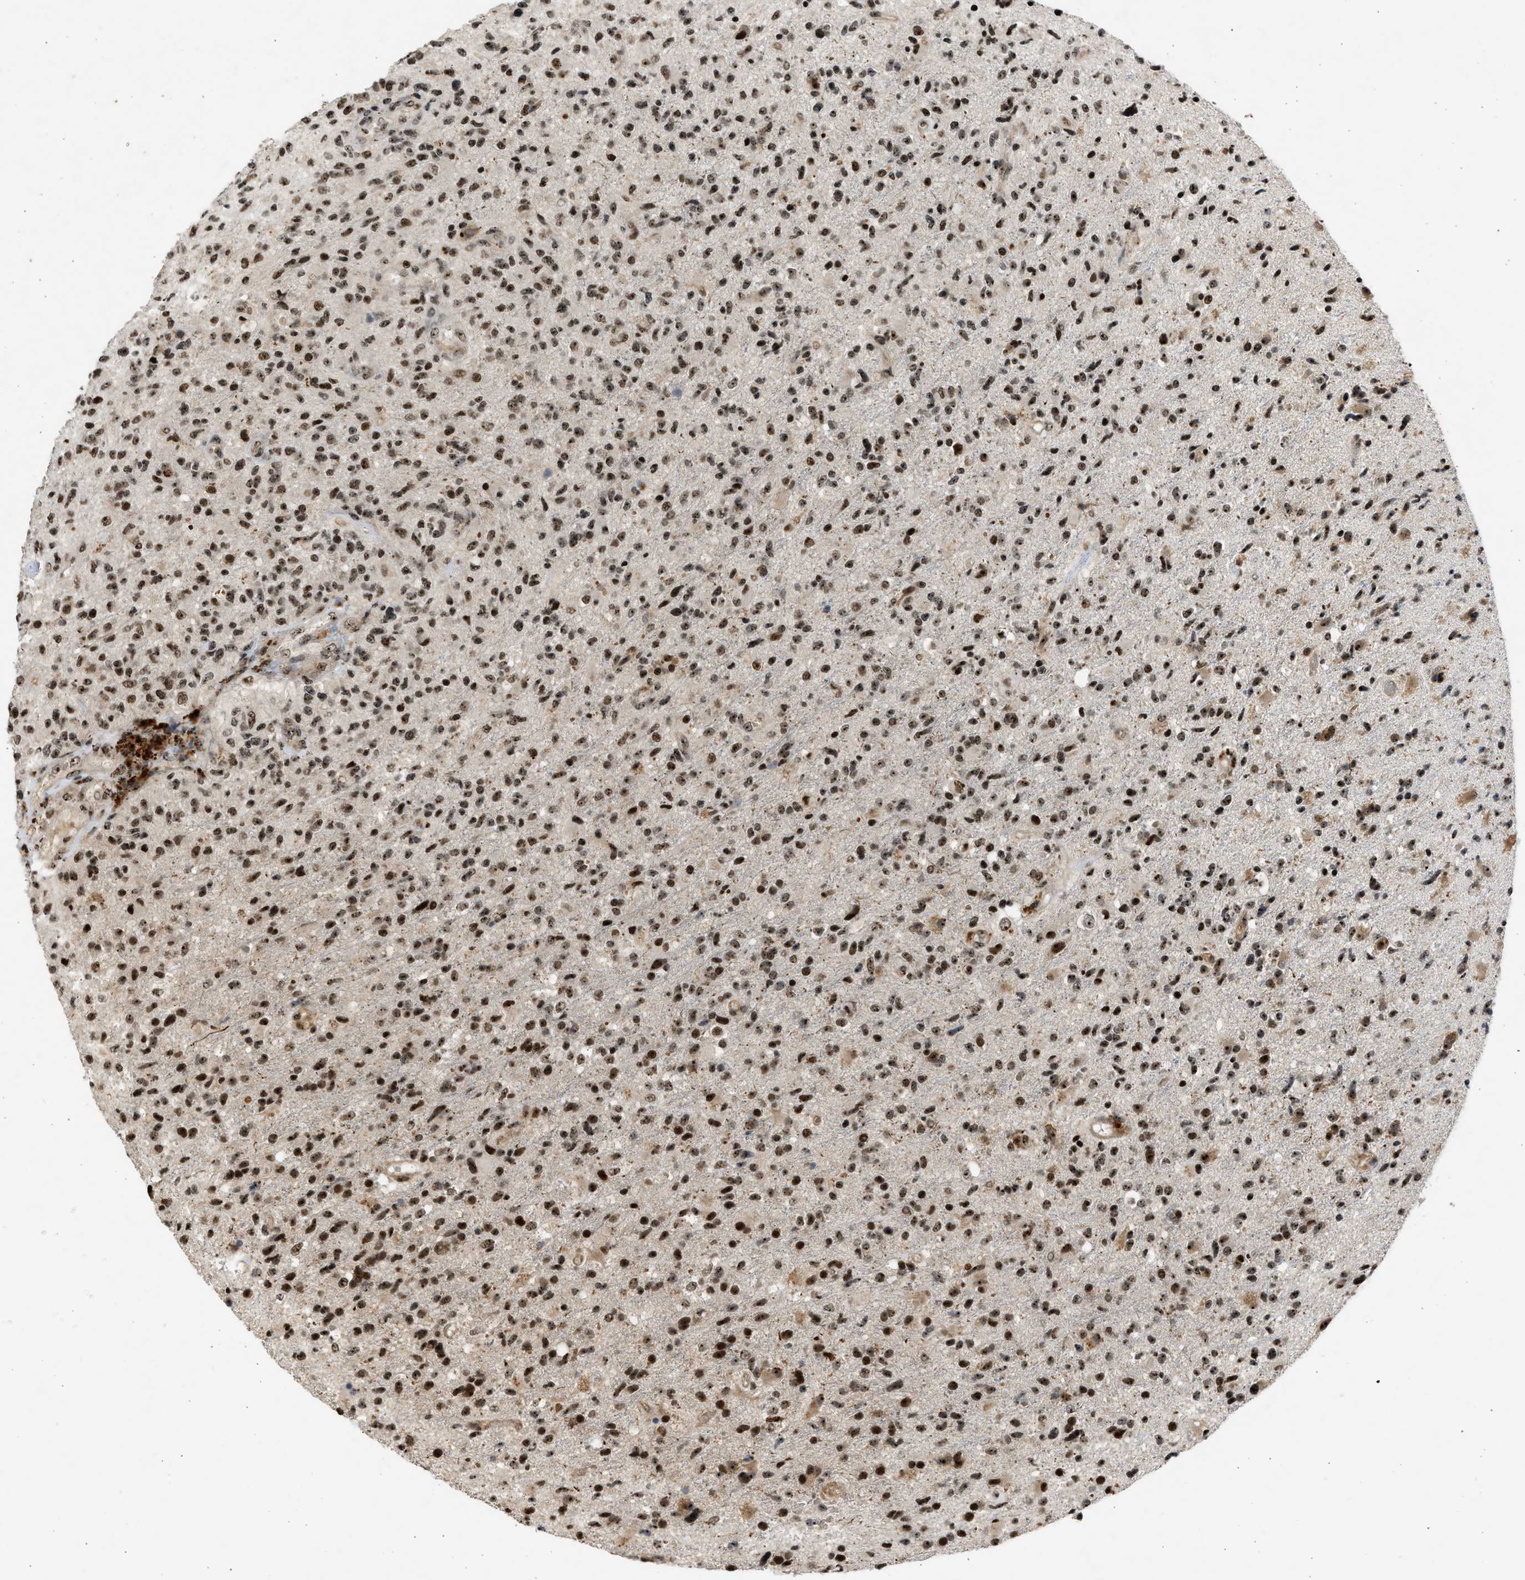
{"staining": {"intensity": "strong", "quantity": ">75%", "location": "nuclear"}, "tissue": "glioma", "cell_type": "Tumor cells", "image_type": "cancer", "snomed": [{"axis": "morphology", "description": "Glioma, malignant, High grade"}, {"axis": "topography", "description": "Brain"}], "caption": "About >75% of tumor cells in glioma reveal strong nuclear protein positivity as visualized by brown immunohistochemical staining.", "gene": "TFDP2", "patient": {"sex": "male", "age": 72}}